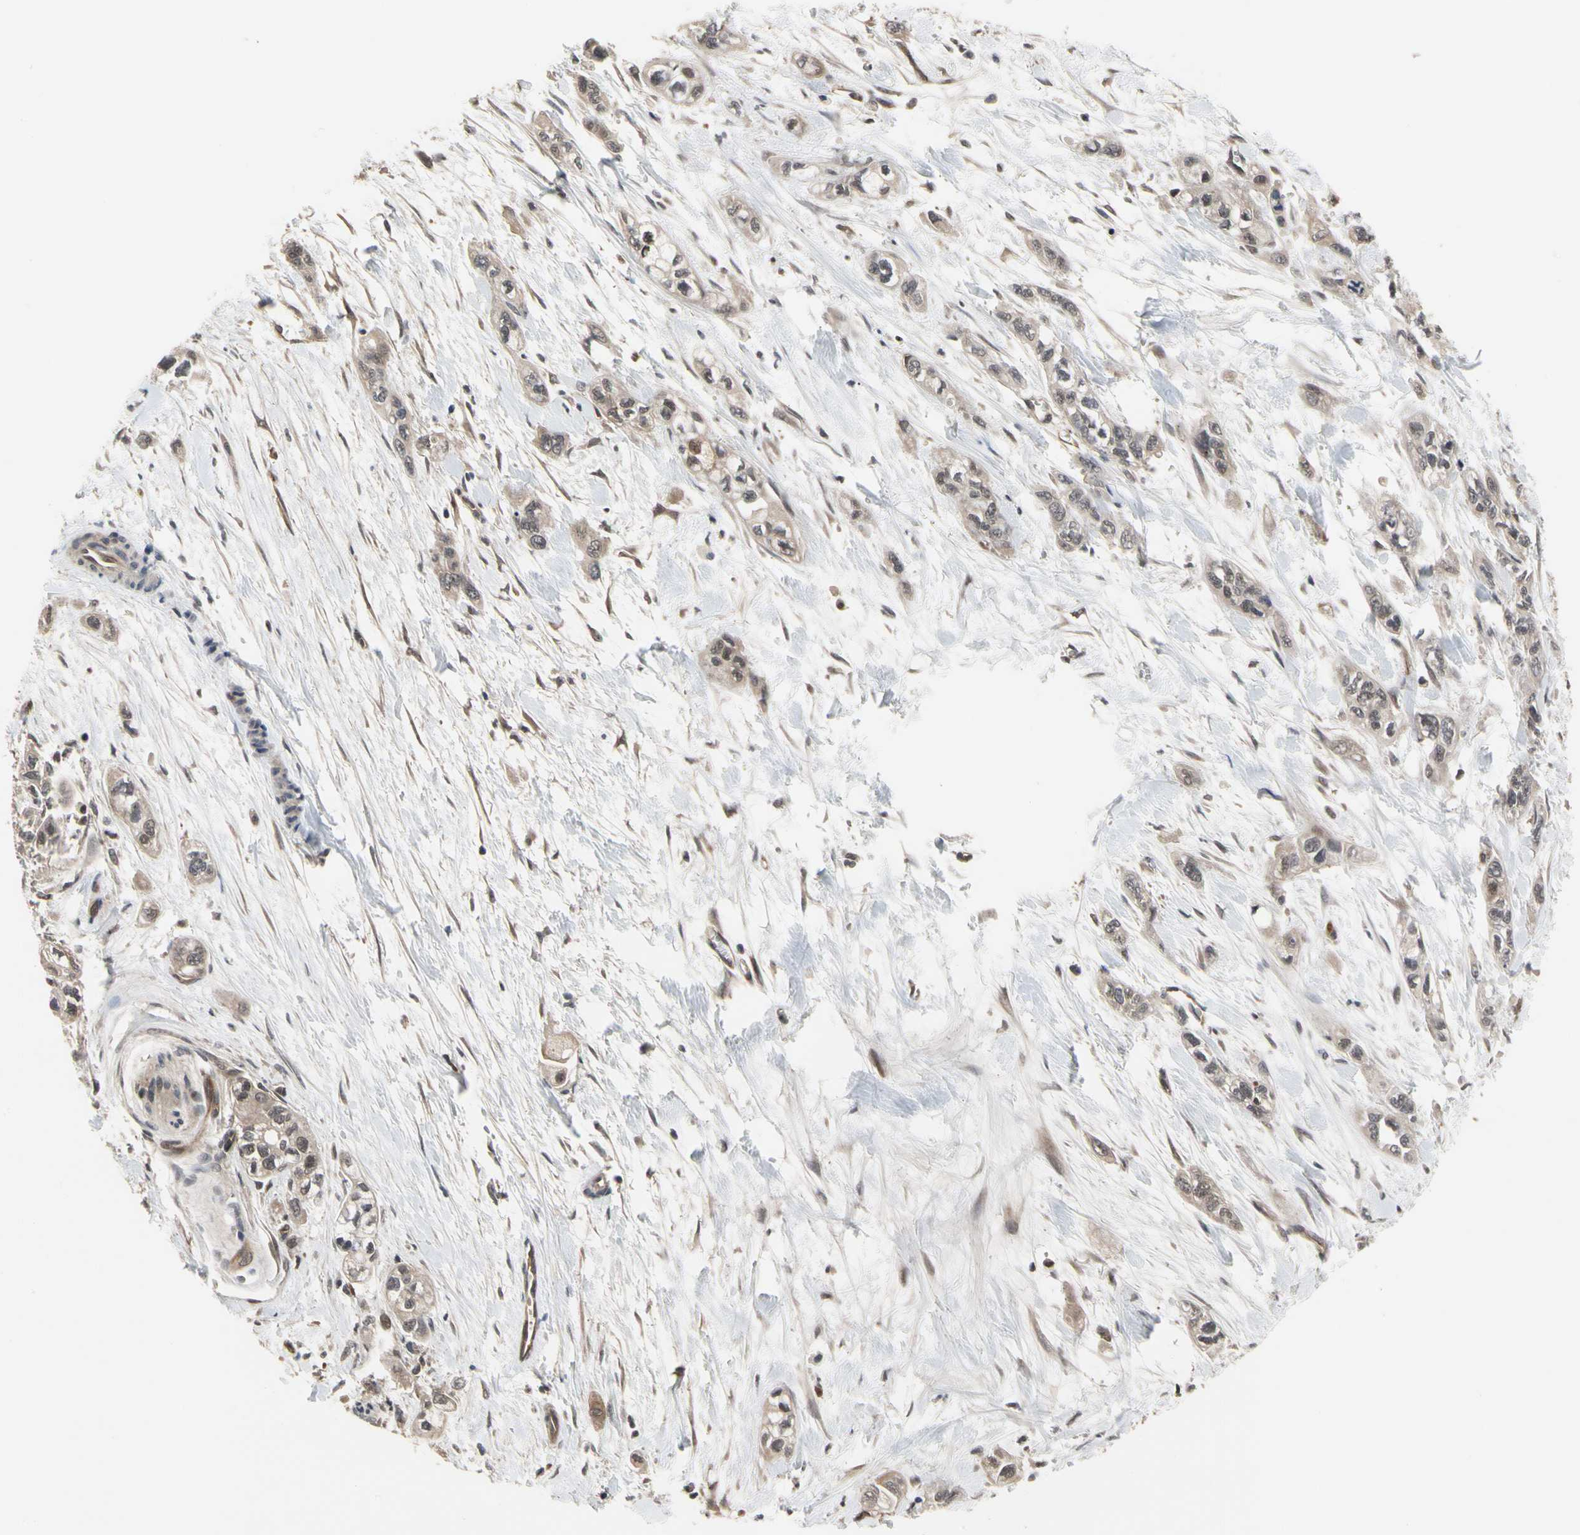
{"staining": {"intensity": "weak", "quantity": ">75%", "location": "cytoplasmic/membranous"}, "tissue": "pancreatic cancer", "cell_type": "Tumor cells", "image_type": "cancer", "snomed": [{"axis": "morphology", "description": "Adenocarcinoma, NOS"}, {"axis": "topography", "description": "Pancreas"}], "caption": "Adenocarcinoma (pancreatic) tissue displays weak cytoplasmic/membranous staining in approximately >75% of tumor cells, visualized by immunohistochemistry.", "gene": "CYTIP", "patient": {"sex": "male", "age": 74}}